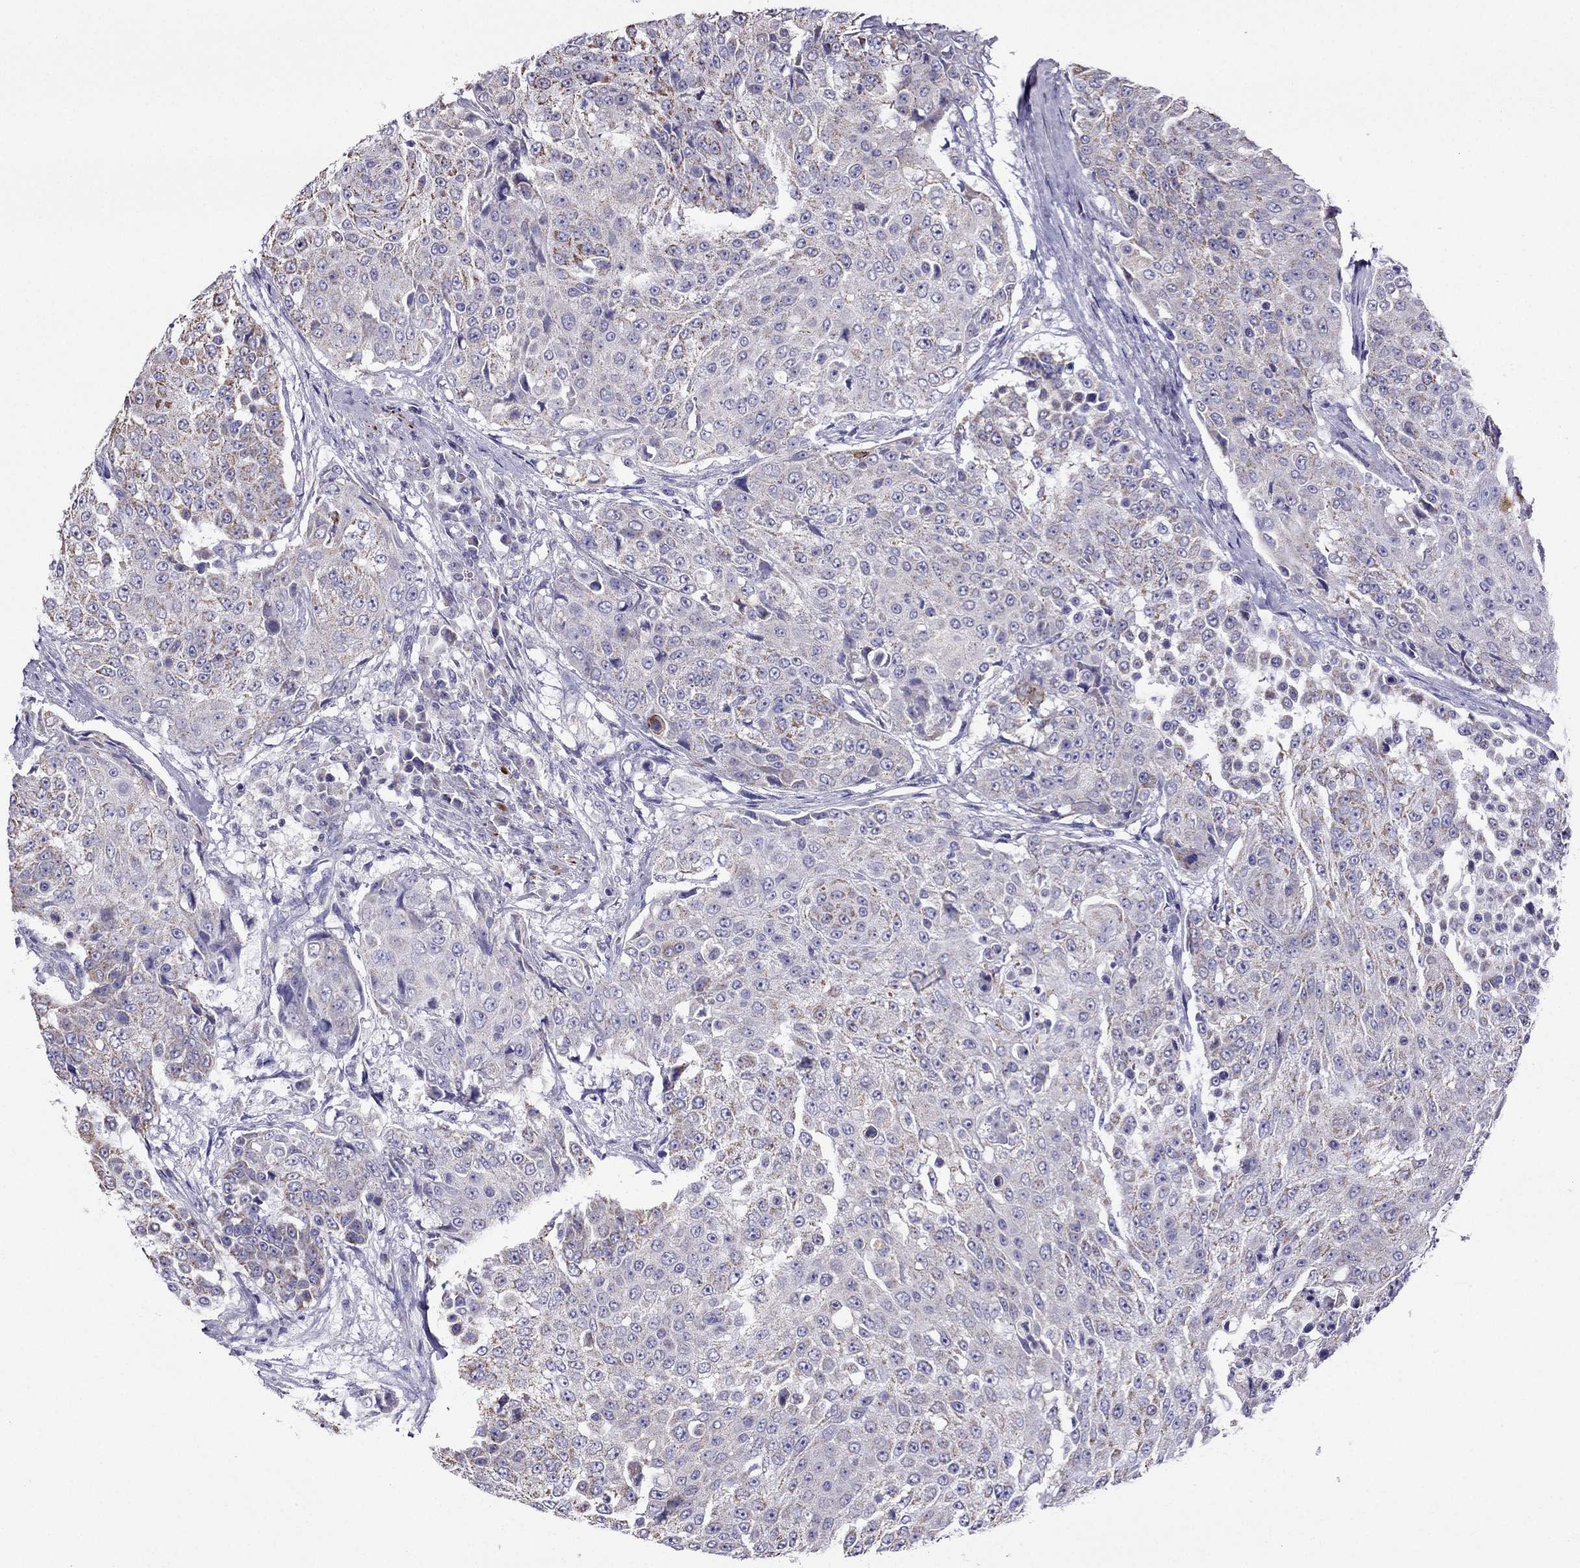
{"staining": {"intensity": "moderate", "quantity": "25%-75%", "location": "cytoplasmic/membranous"}, "tissue": "urothelial cancer", "cell_type": "Tumor cells", "image_type": "cancer", "snomed": [{"axis": "morphology", "description": "Urothelial carcinoma, High grade"}, {"axis": "topography", "description": "Urinary bladder"}], "caption": "Brown immunohistochemical staining in high-grade urothelial carcinoma reveals moderate cytoplasmic/membranous expression in approximately 25%-75% of tumor cells.", "gene": "DSC1", "patient": {"sex": "female", "age": 63}}